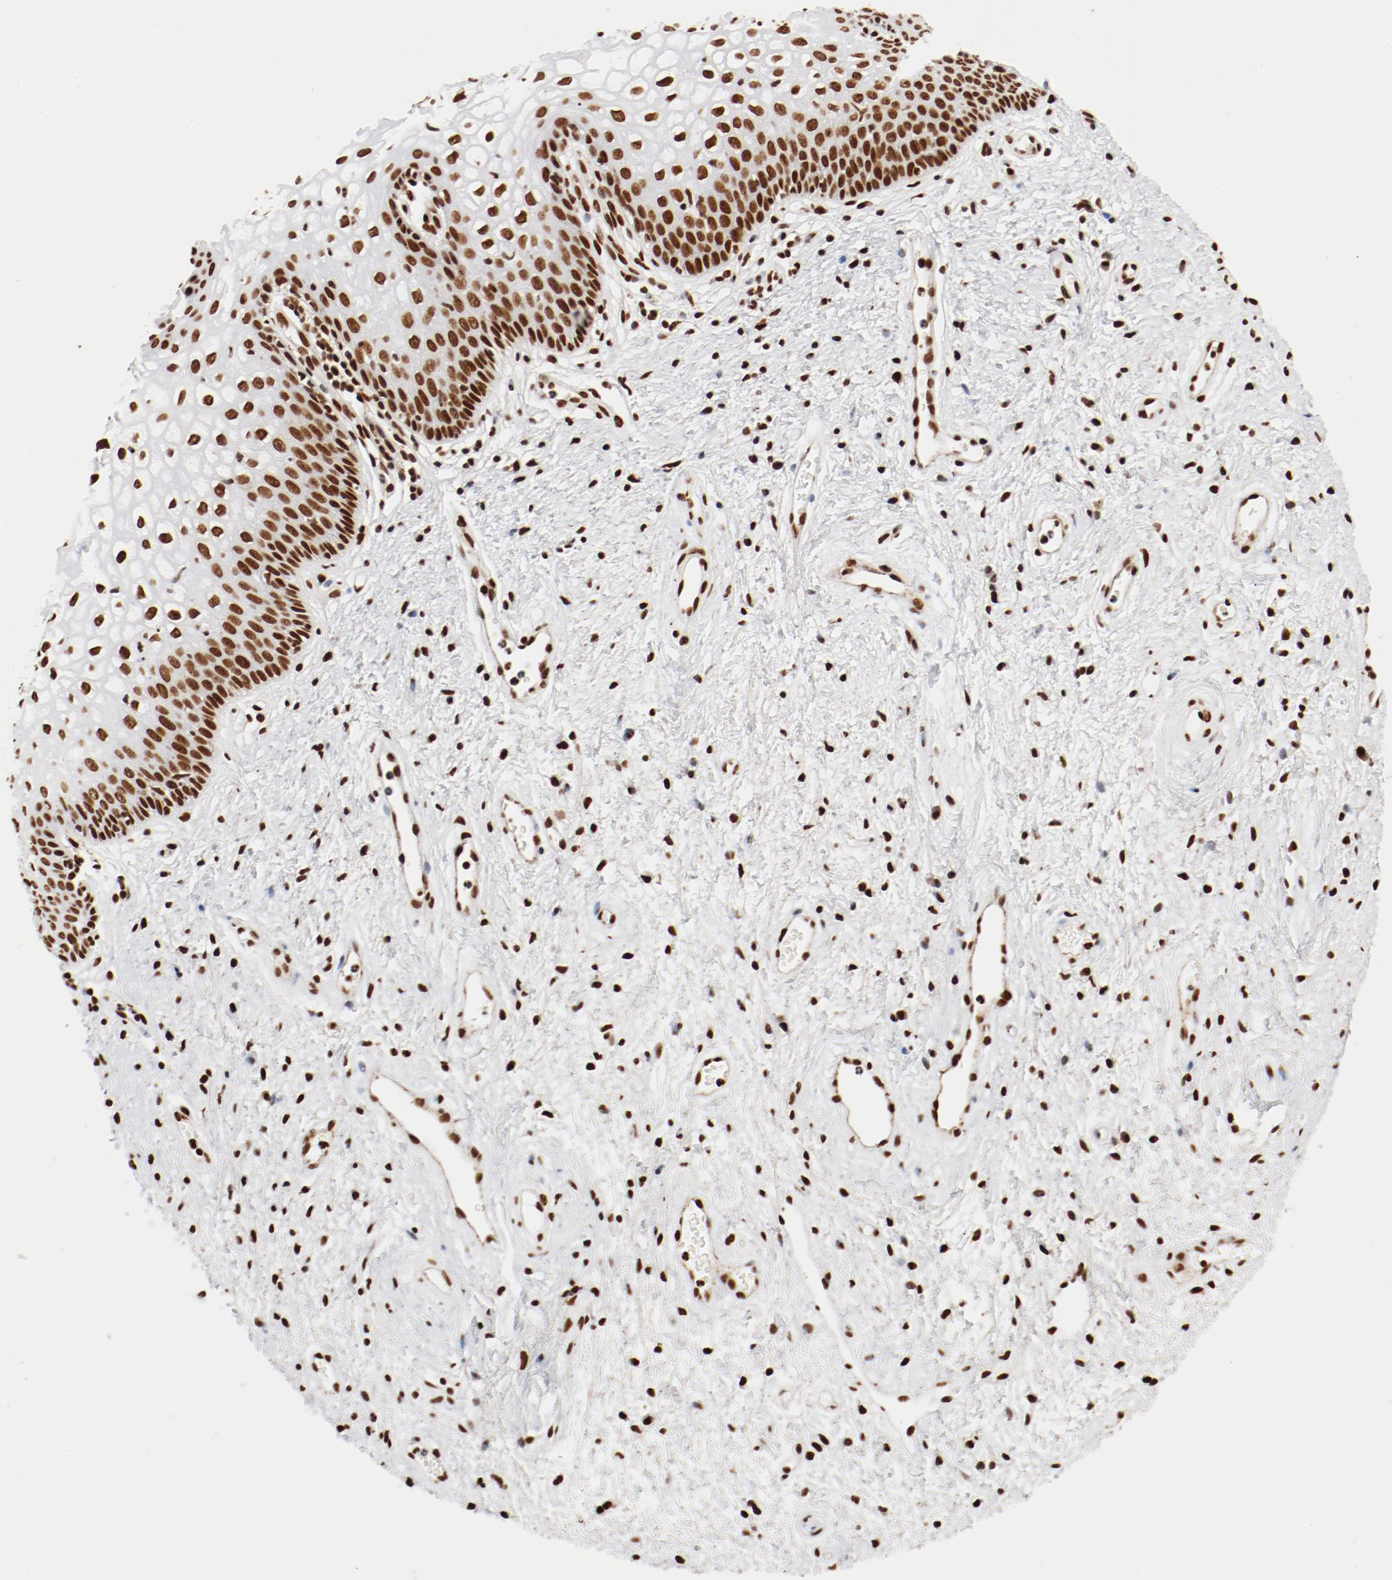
{"staining": {"intensity": "strong", "quantity": ">75%", "location": "nuclear"}, "tissue": "vagina", "cell_type": "Squamous epithelial cells", "image_type": "normal", "snomed": [{"axis": "morphology", "description": "Normal tissue, NOS"}, {"axis": "topography", "description": "Vagina"}], "caption": "Immunohistochemistry (IHC) (DAB (3,3'-diaminobenzidine)) staining of normal vagina displays strong nuclear protein expression in approximately >75% of squamous epithelial cells.", "gene": "CTBP1", "patient": {"sex": "female", "age": 34}}